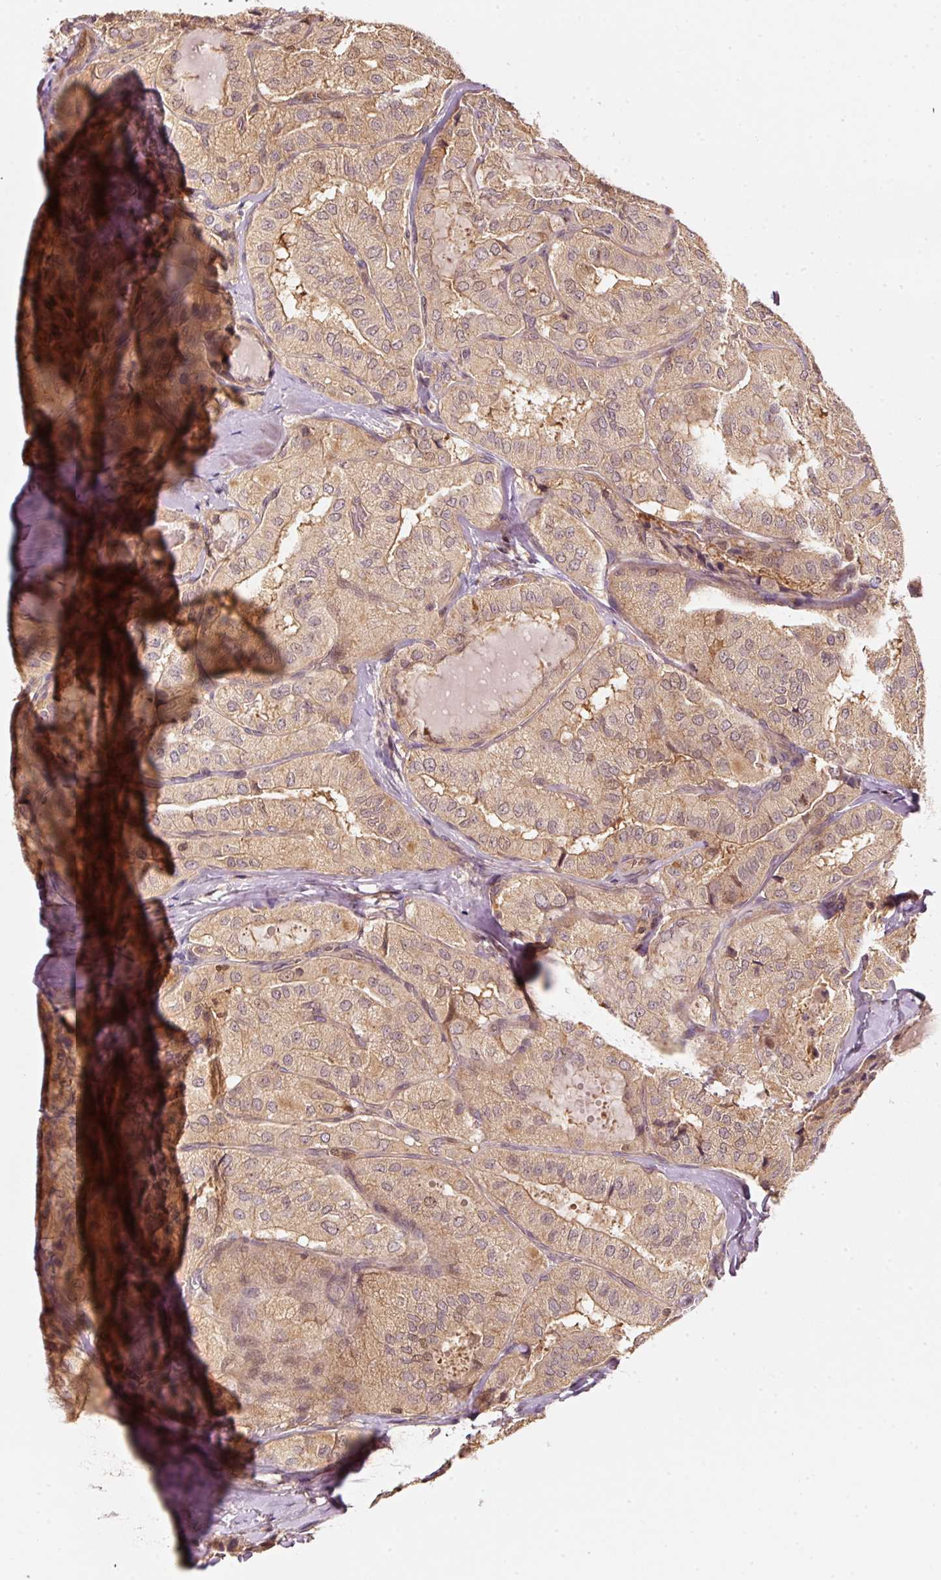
{"staining": {"intensity": "moderate", "quantity": ">75%", "location": "cytoplasmic/membranous"}, "tissue": "thyroid cancer", "cell_type": "Tumor cells", "image_type": "cancer", "snomed": [{"axis": "morphology", "description": "Normal tissue, NOS"}, {"axis": "morphology", "description": "Papillary adenocarcinoma, NOS"}, {"axis": "topography", "description": "Thyroid gland"}], "caption": "Protein expression by immunohistochemistry demonstrates moderate cytoplasmic/membranous expression in about >75% of tumor cells in thyroid papillary adenocarcinoma.", "gene": "RRAS2", "patient": {"sex": "female", "age": 59}}